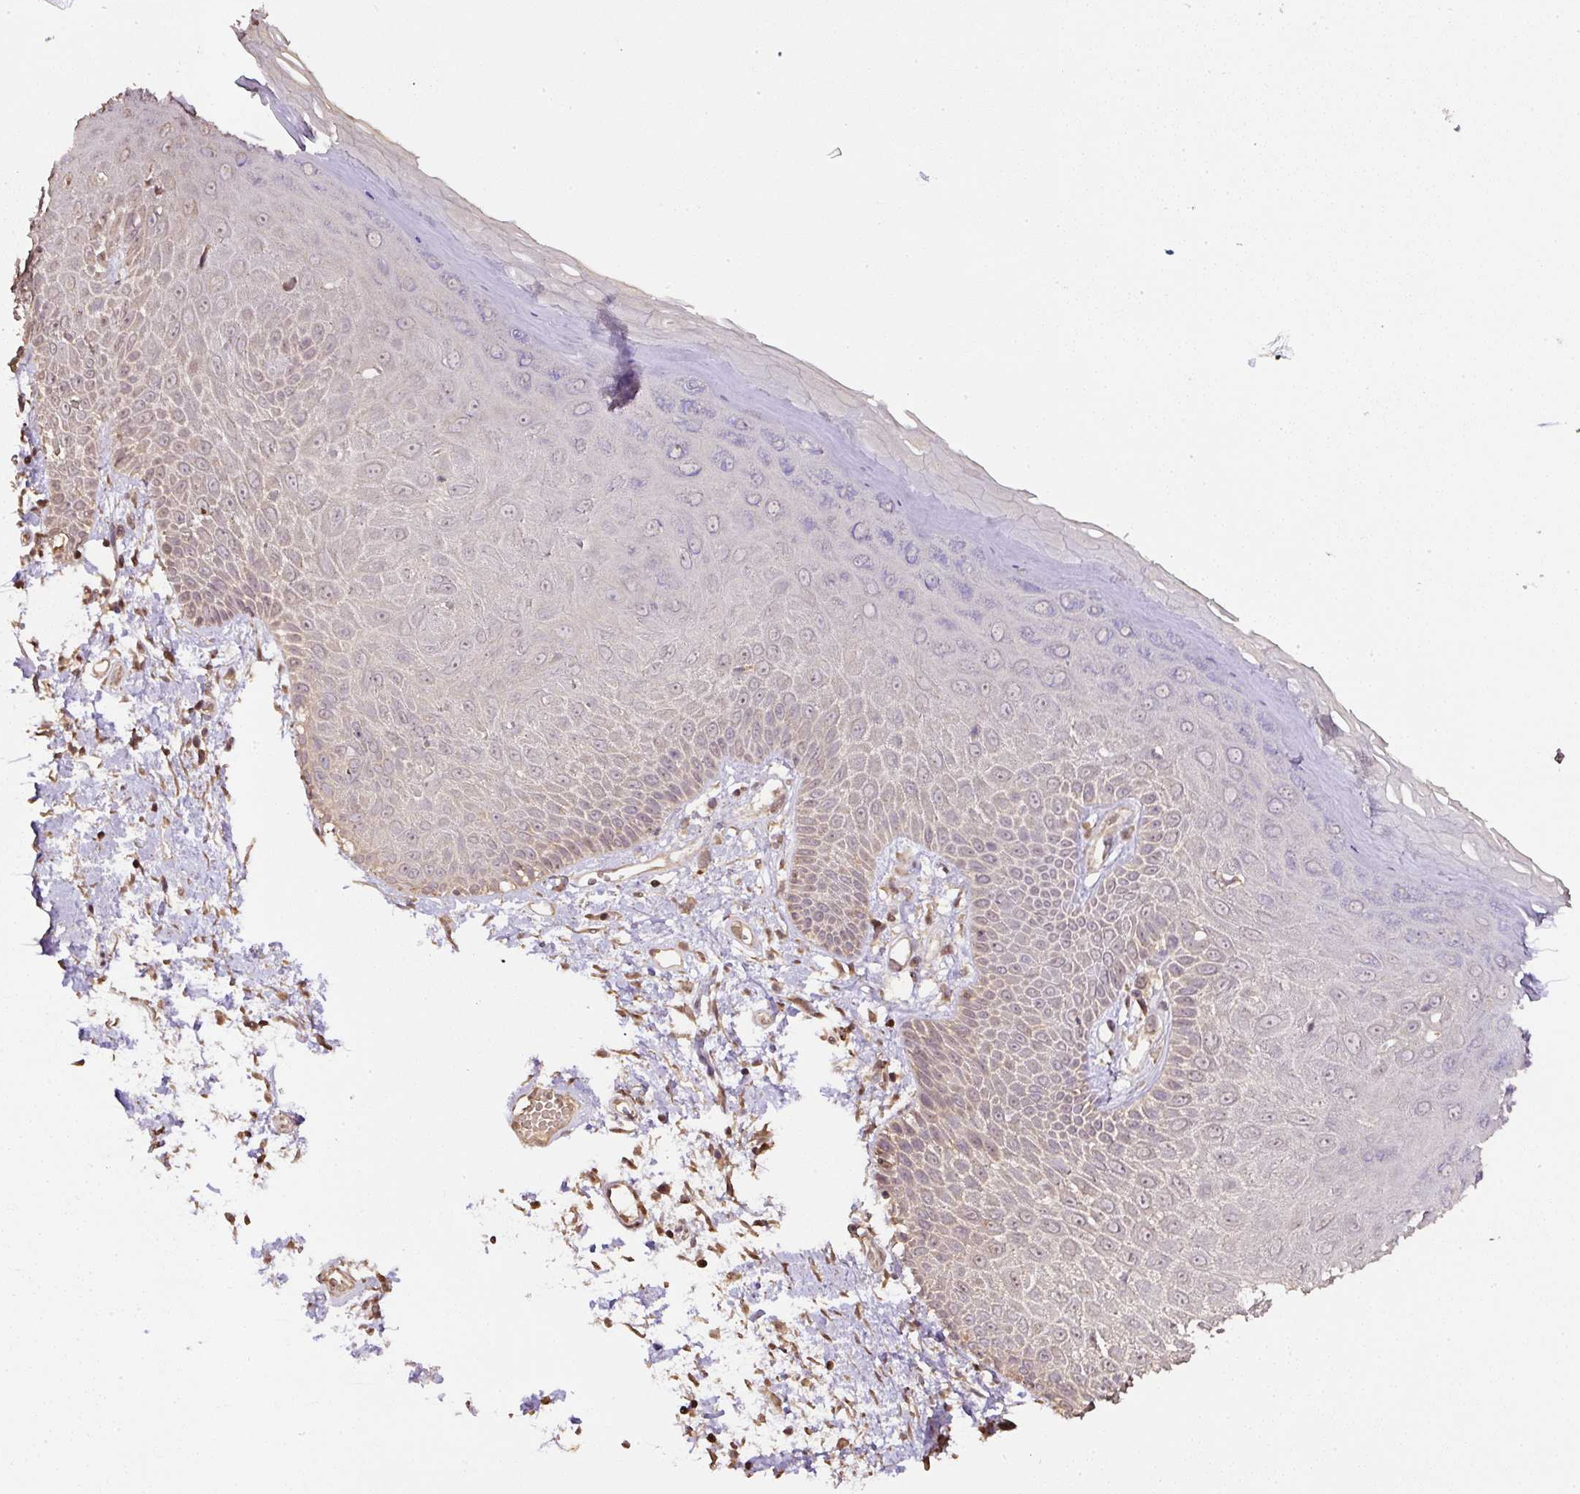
{"staining": {"intensity": "weak", "quantity": "25%-75%", "location": "cytoplasmic/membranous,nuclear"}, "tissue": "skin", "cell_type": "Epidermal cells", "image_type": "normal", "snomed": [{"axis": "morphology", "description": "Normal tissue, NOS"}, {"axis": "topography", "description": "Anal"}, {"axis": "topography", "description": "Peripheral nerve tissue"}], "caption": "This photomicrograph shows IHC staining of unremarkable skin, with low weak cytoplasmic/membranous,nuclear expression in about 25%-75% of epidermal cells.", "gene": "TMEM170B", "patient": {"sex": "male", "age": 78}}